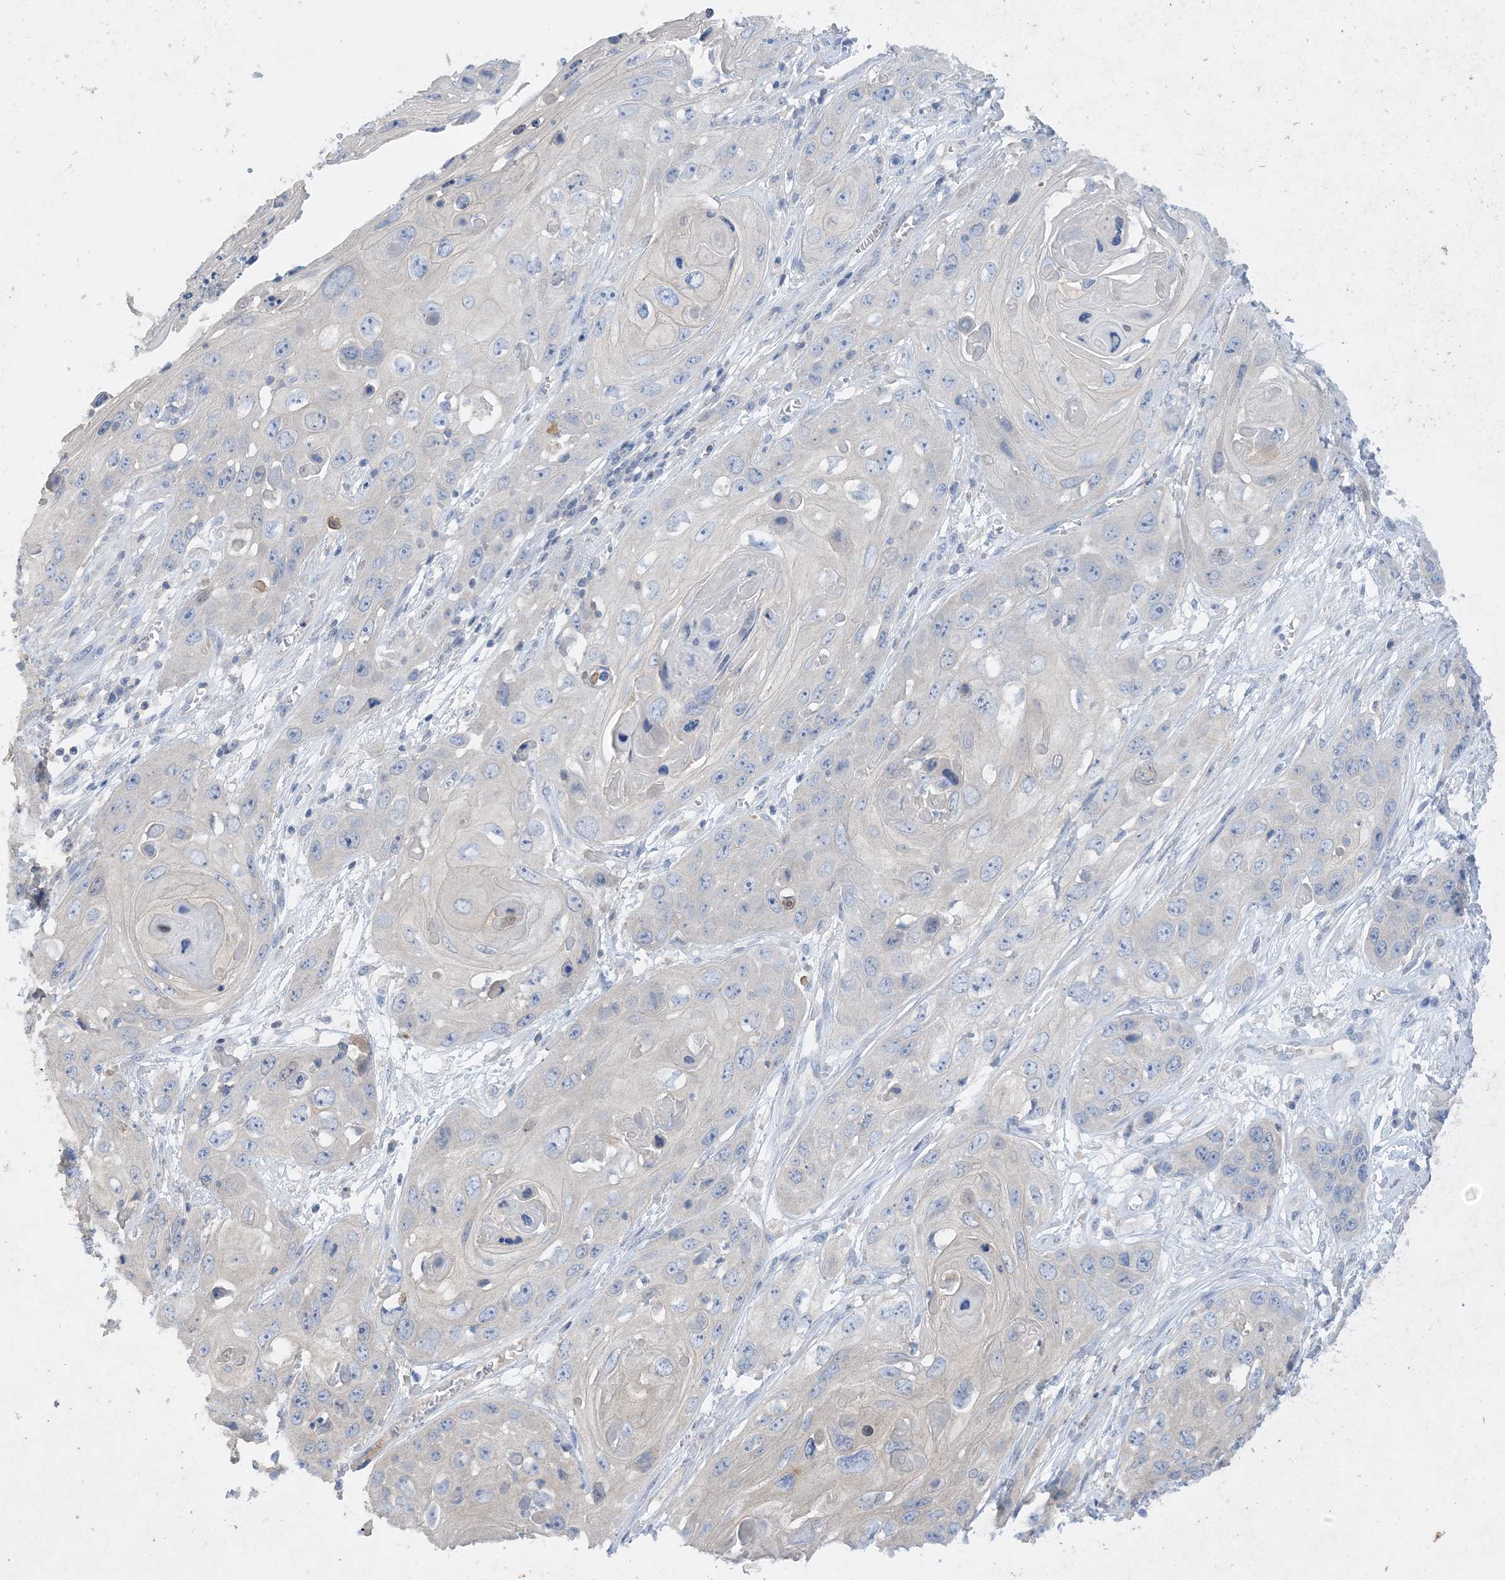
{"staining": {"intensity": "negative", "quantity": "none", "location": "none"}, "tissue": "skin cancer", "cell_type": "Tumor cells", "image_type": "cancer", "snomed": [{"axis": "morphology", "description": "Squamous cell carcinoma, NOS"}, {"axis": "topography", "description": "Skin"}], "caption": "This is an immunohistochemistry (IHC) micrograph of squamous cell carcinoma (skin). There is no staining in tumor cells.", "gene": "KPRP", "patient": {"sex": "male", "age": 55}}